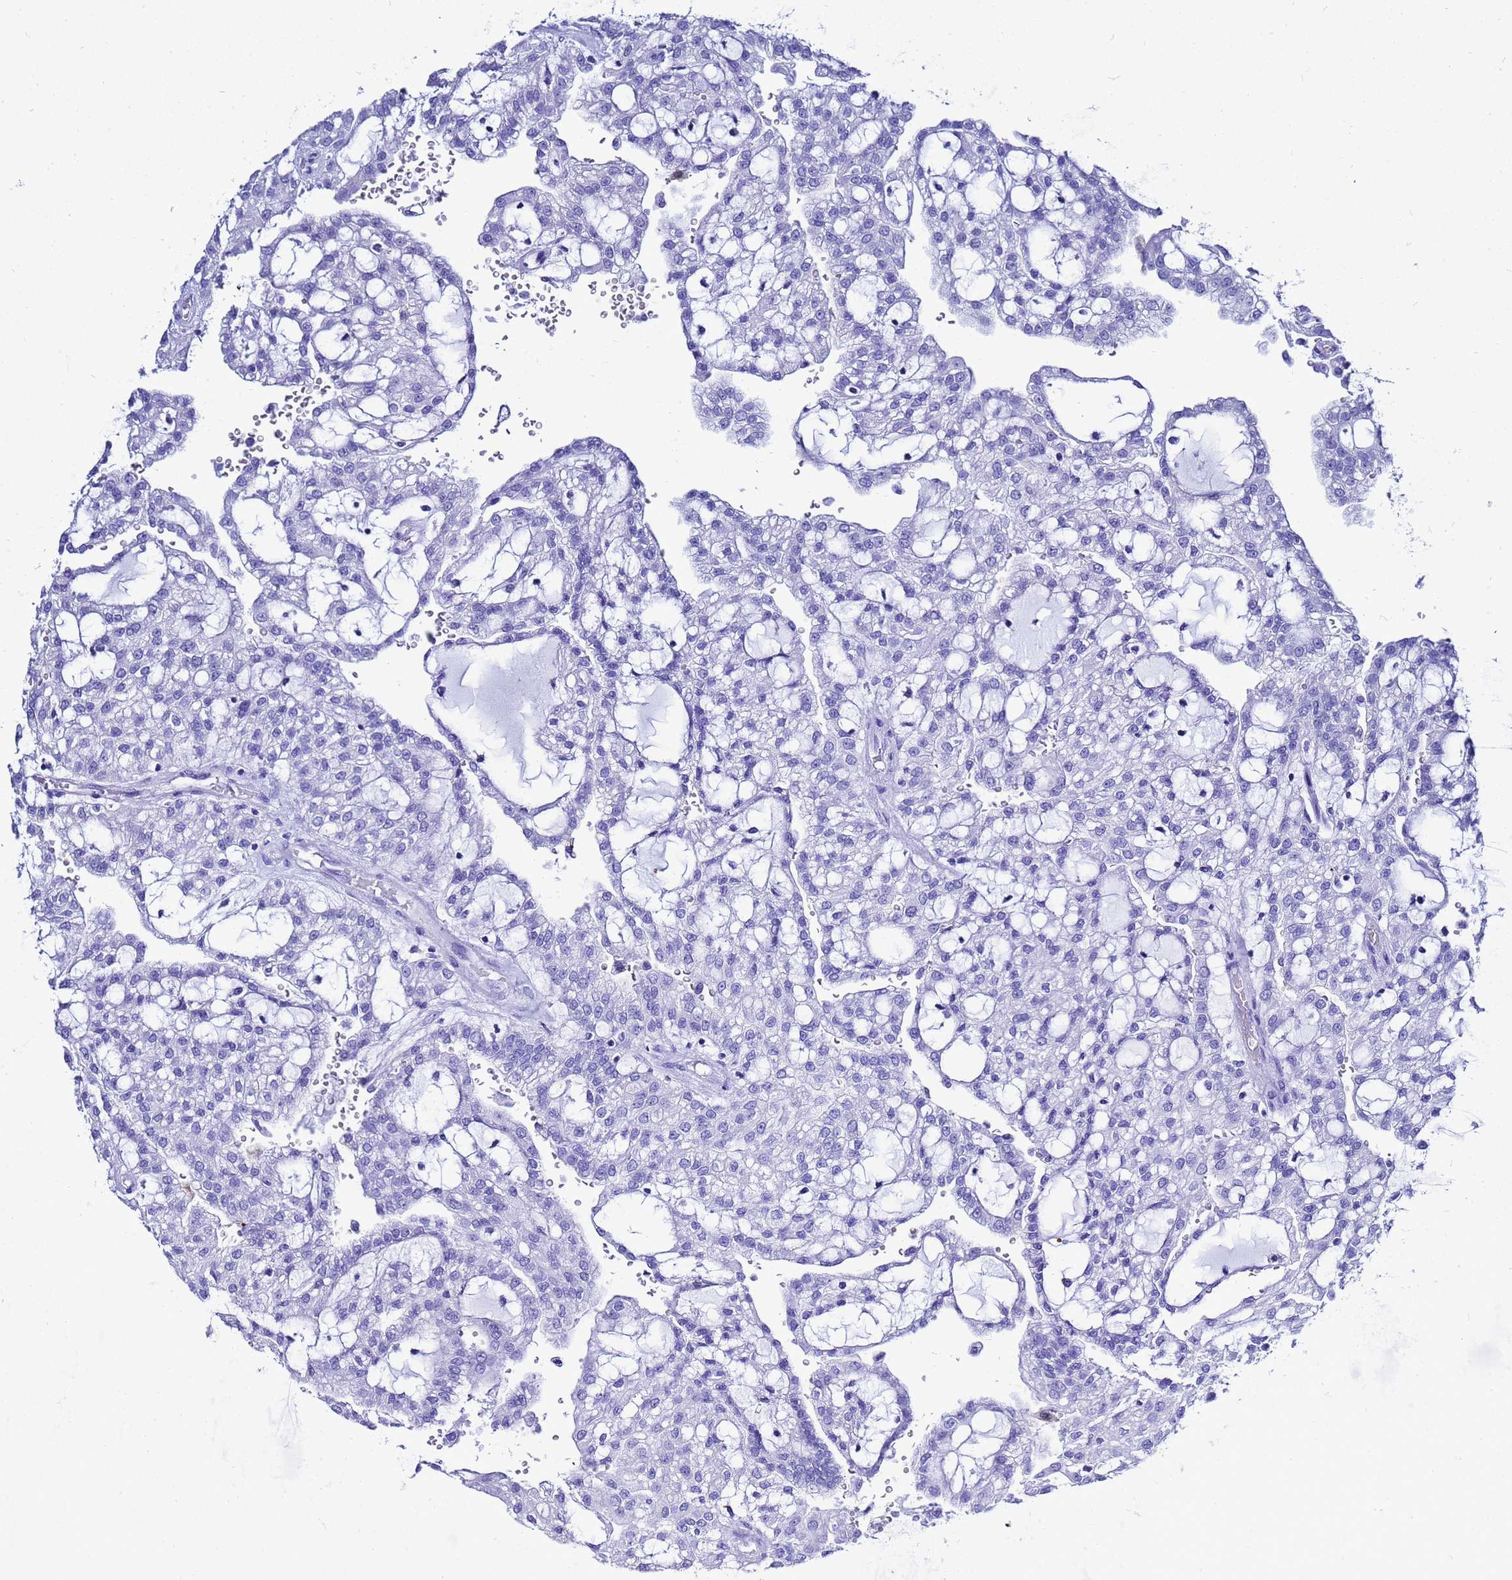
{"staining": {"intensity": "negative", "quantity": "none", "location": "none"}, "tissue": "renal cancer", "cell_type": "Tumor cells", "image_type": "cancer", "snomed": [{"axis": "morphology", "description": "Adenocarcinoma, NOS"}, {"axis": "topography", "description": "Kidney"}], "caption": "The image displays no staining of tumor cells in renal cancer. (DAB IHC visualized using brightfield microscopy, high magnification).", "gene": "LIPF", "patient": {"sex": "male", "age": 63}}